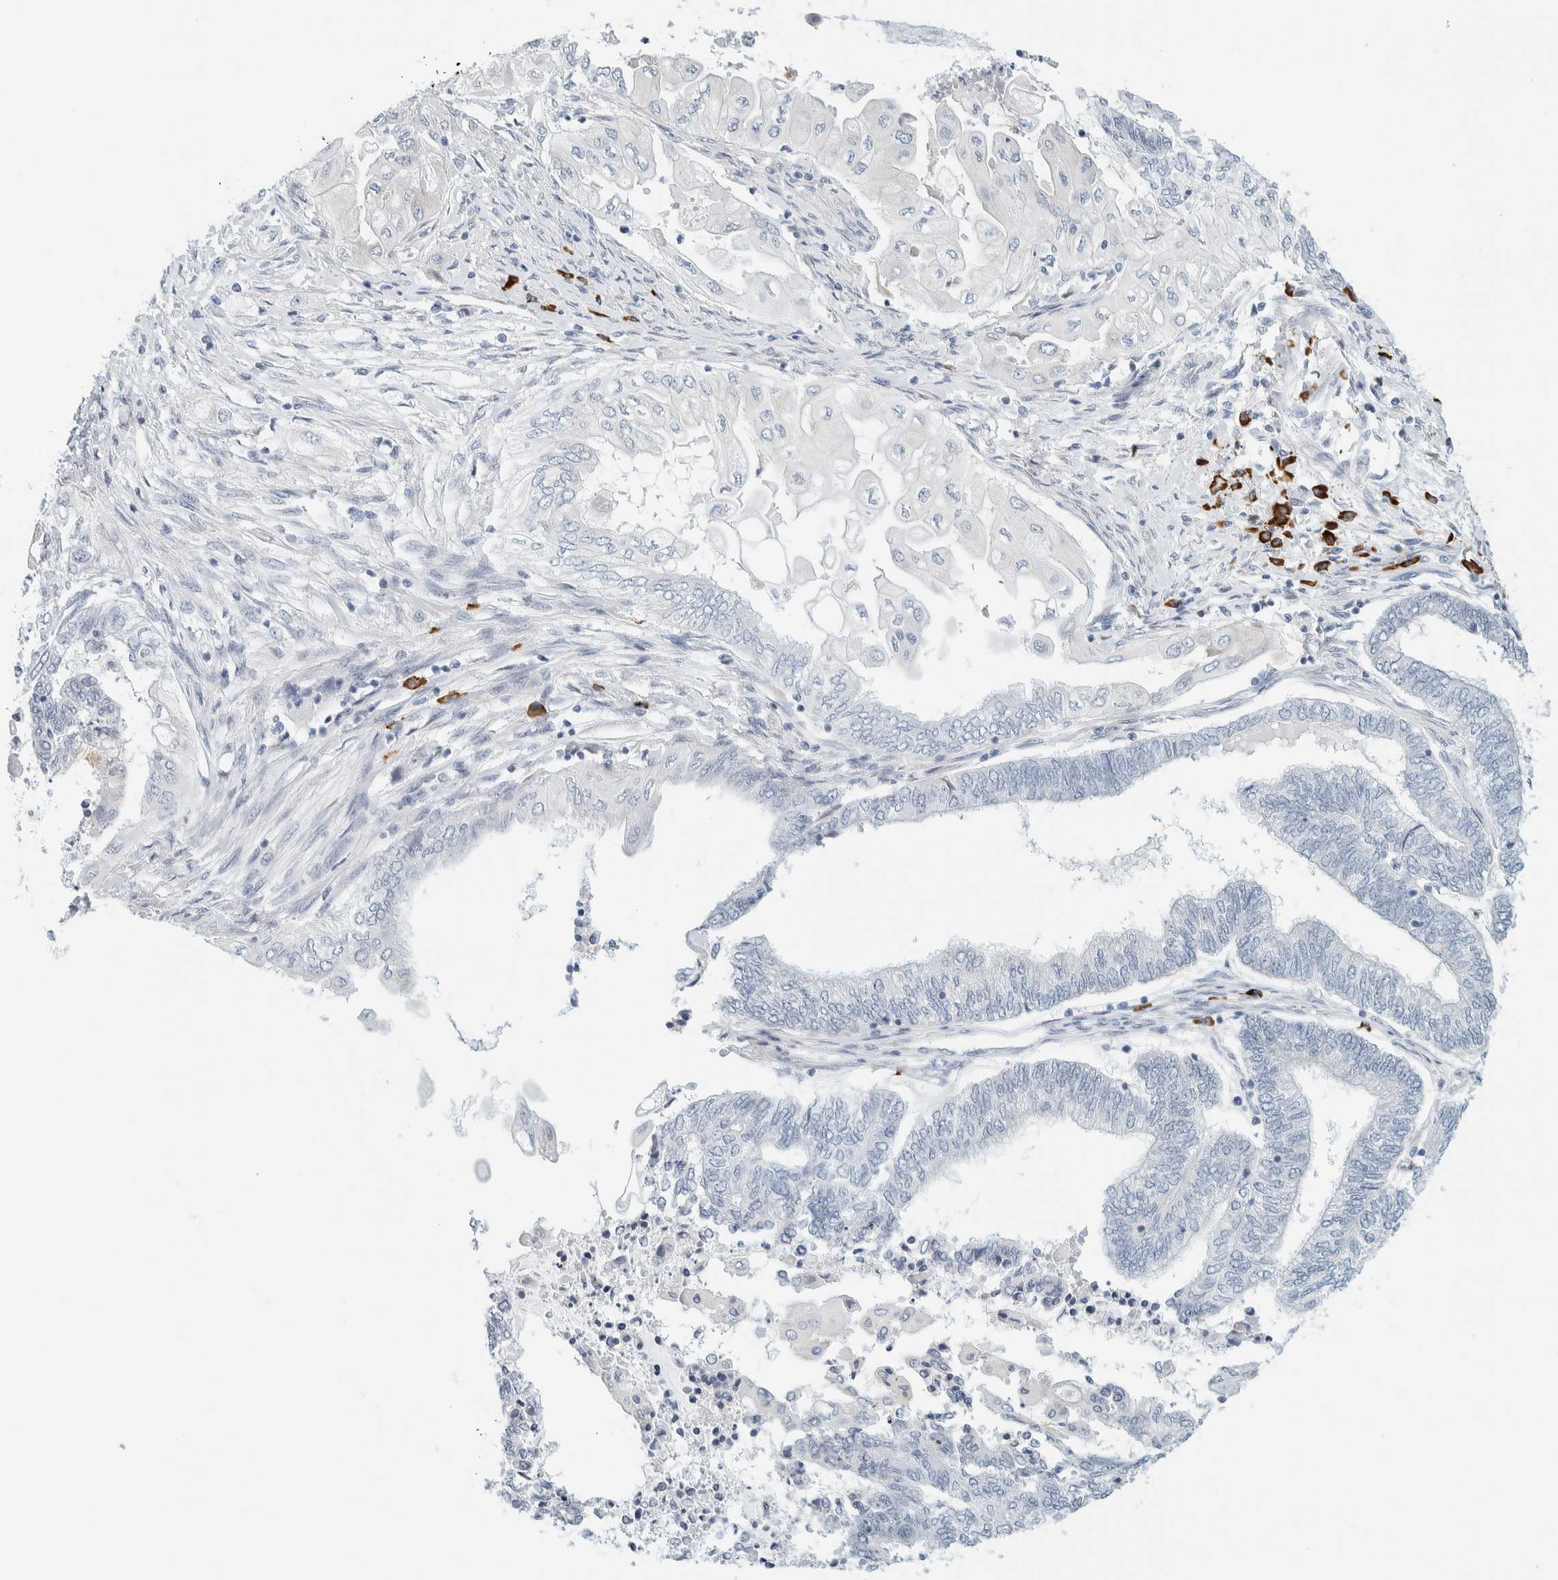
{"staining": {"intensity": "negative", "quantity": "none", "location": "none"}, "tissue": "endometrial cancer", "cell_type": "Tumor cells", "image_type": "cancer", "snomed": [{"axis": "morphology", "description": "Adenocarcinoma, NOS"}, {"axis": "topography", "description": "Uterus"}, {"axis": "topography", "description": "Endometrium"}], "caption": "IHC of adenocarcinoma (endometrial) reveals no staining in tumor cells.", "gene": "ARHGAP27", "patient": {"sex": "female", "age": 70}}